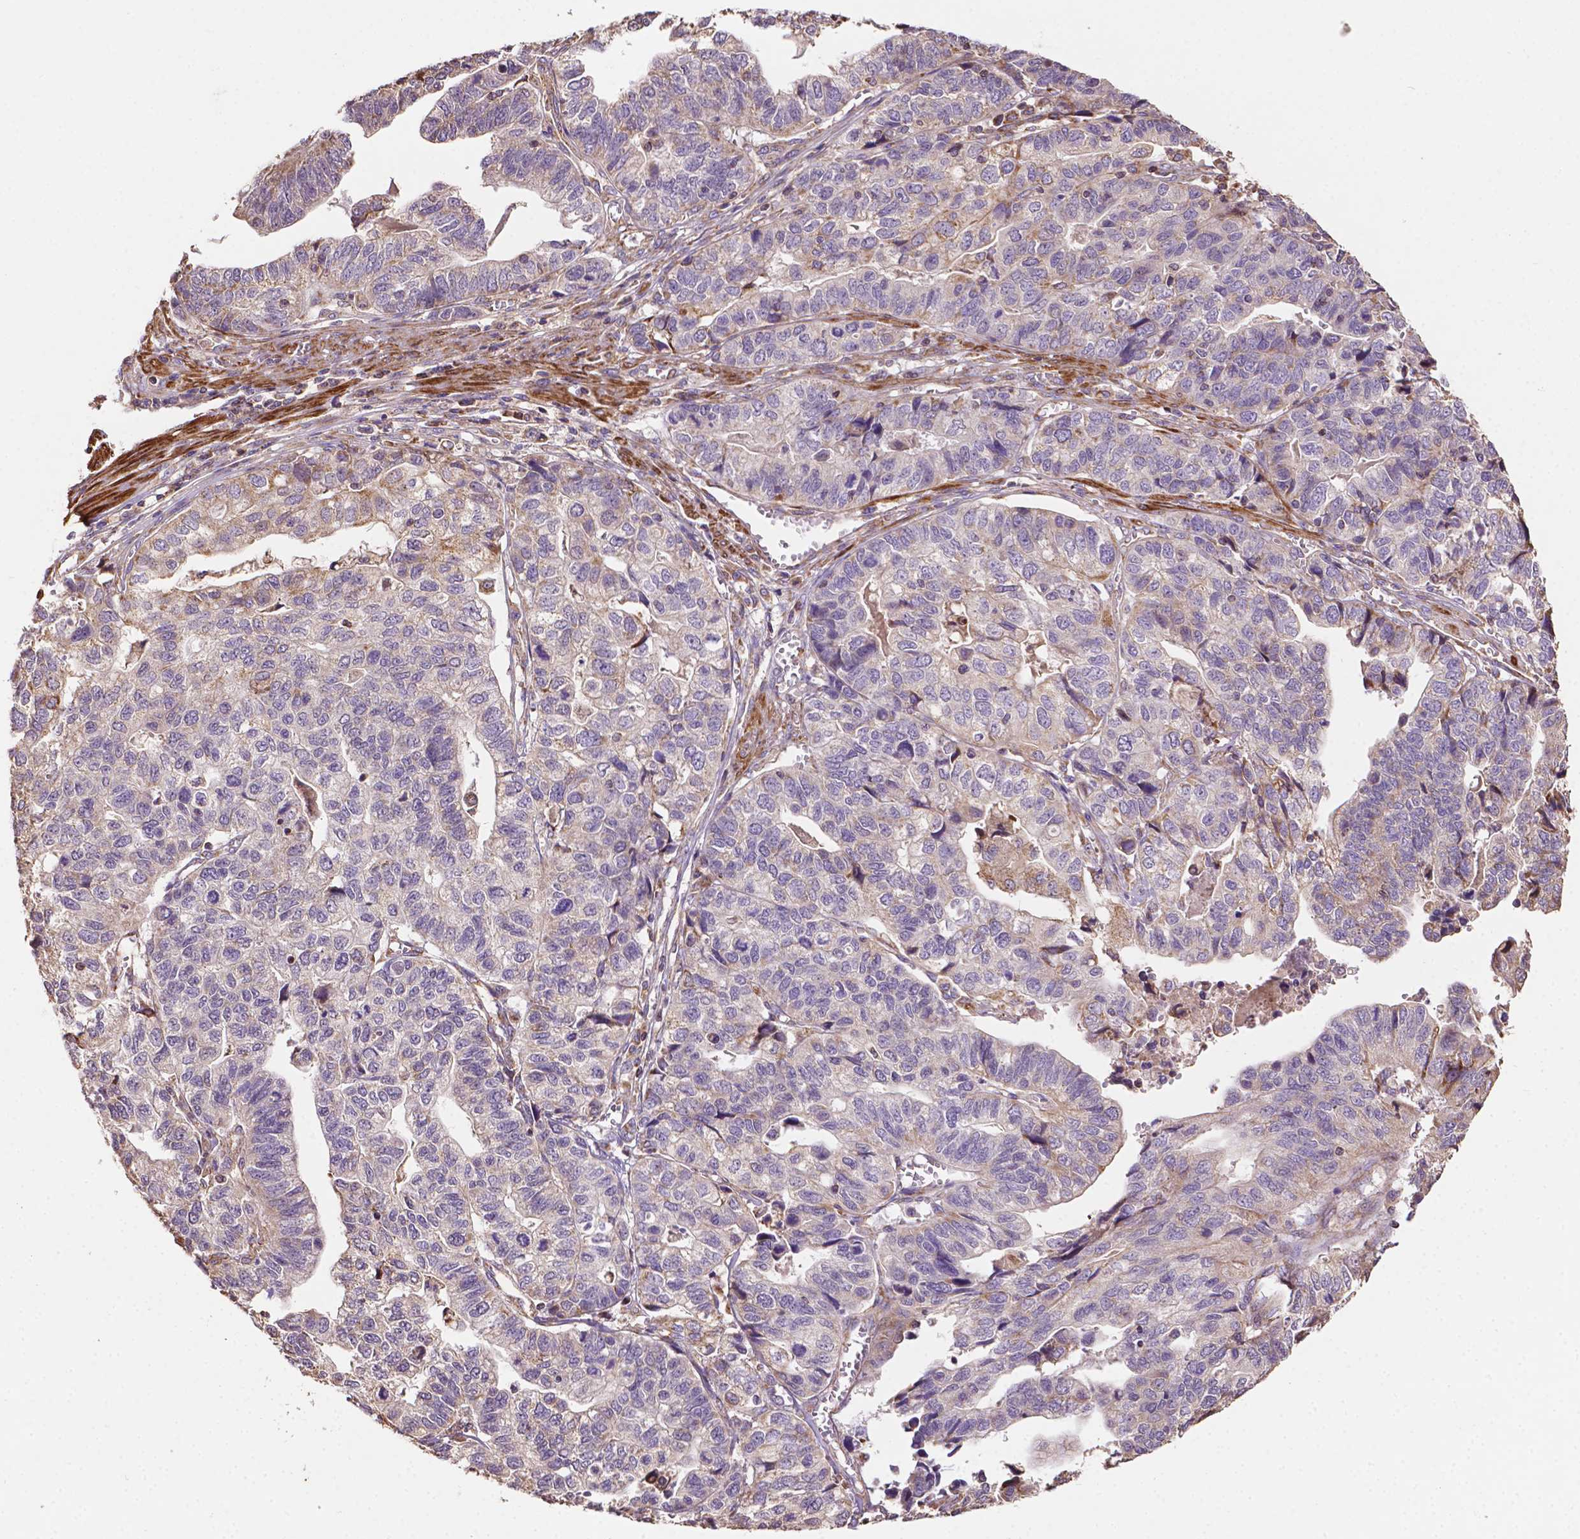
{"staining": {"intensity": "negative", "quantity": "none", "location": "none"}, "tissue": "stomach cancer", "cell_type": "Tumor cells", "image_type": "cancer", "snomed": [{"axis": "morphology", "description": "Adenocarcinoma, NOS"}, {"axis": "topography", "description": "Stomach, upper"}], "caption": "An immunohistochemistry (IHC) photomicrograph of stomach cancer (adenocarcinoma) is shown. There is no staining in tumor cells of stomach cancer (adenocarcinoma). (DAB (3,3'-diaminobenzidine) immunohistochemistry (IHC) with hematoxylin counter stain).", "gene": "LRR1", "patient": {"sex": "female", "age": 67}}